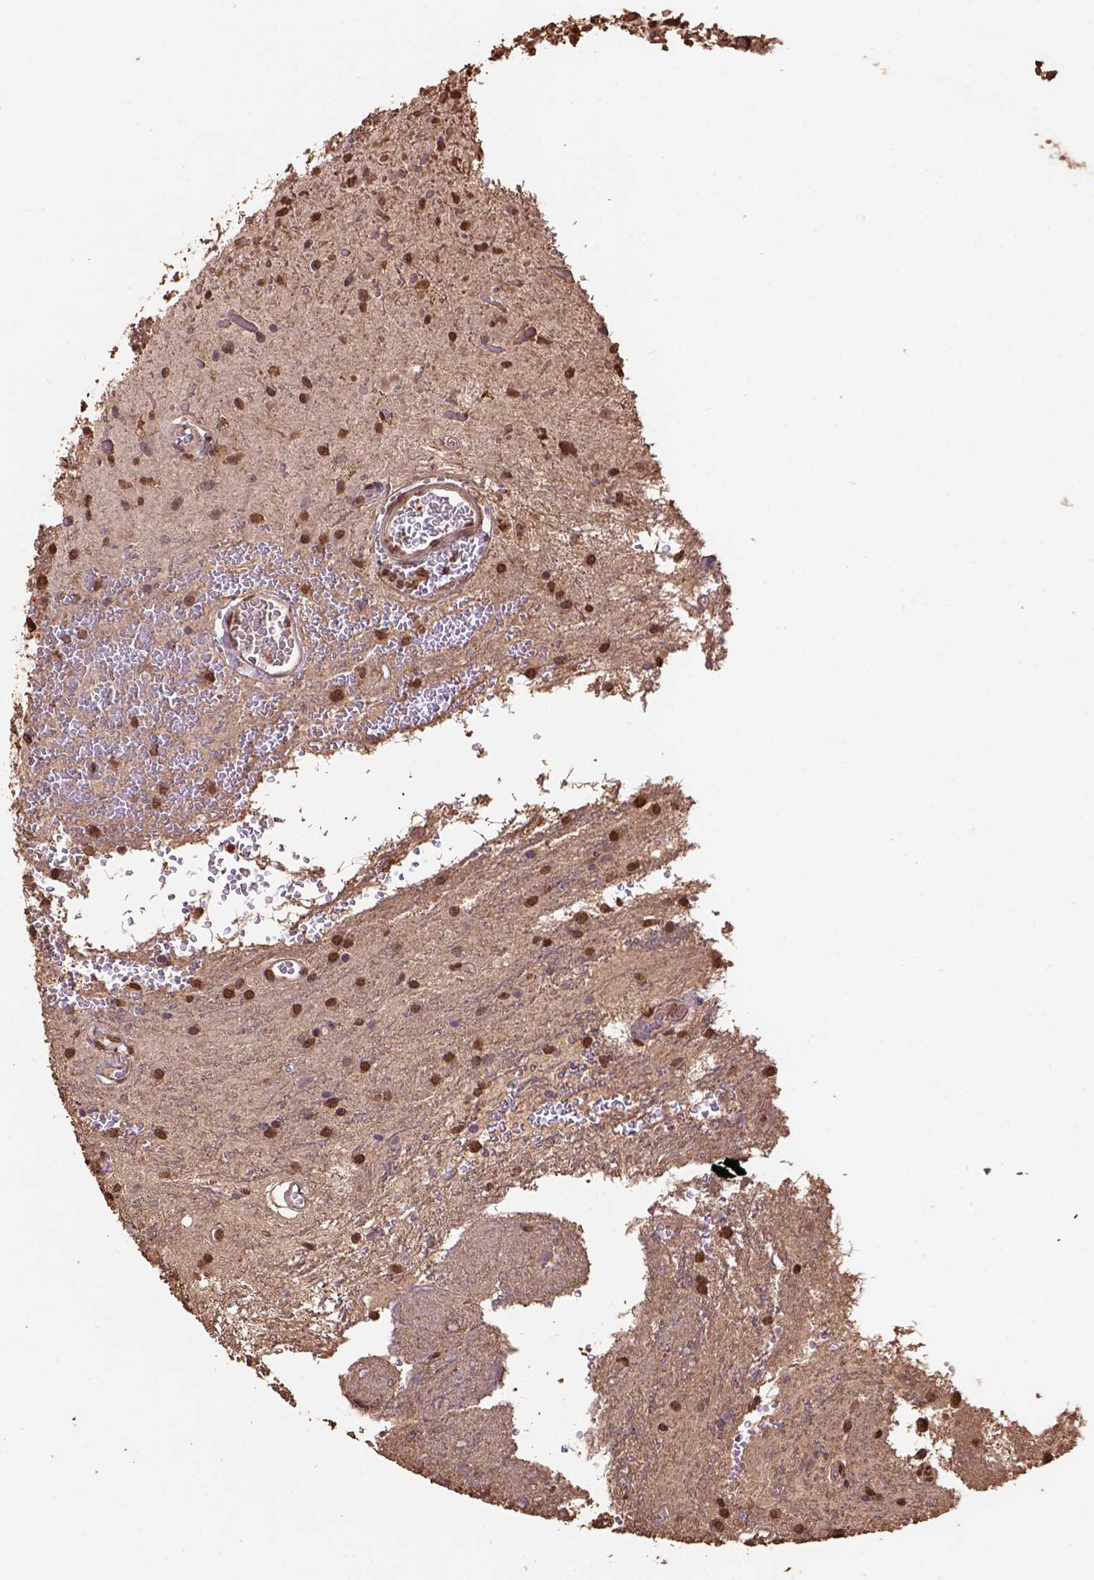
{"staining": {"intensity": "strong", "quantity": ">75%", "location": "nuclear"}, "tissue": "glioma", "cell_type": "Tumor cells", "image_type": "cancer", "snomed": [{"axis": "morphology", "description": "Glioma, malignant, Low grade"}, {"axis": "topography", "description": "Cerebellum"}], "caption": "Brown immunohistochemical staining in glioma demonstrates strong nuclear positivity in approximately >75% of tumor cells.", "gene": "CSTF2T", "patient": {"sex": "female", "age": 14}}